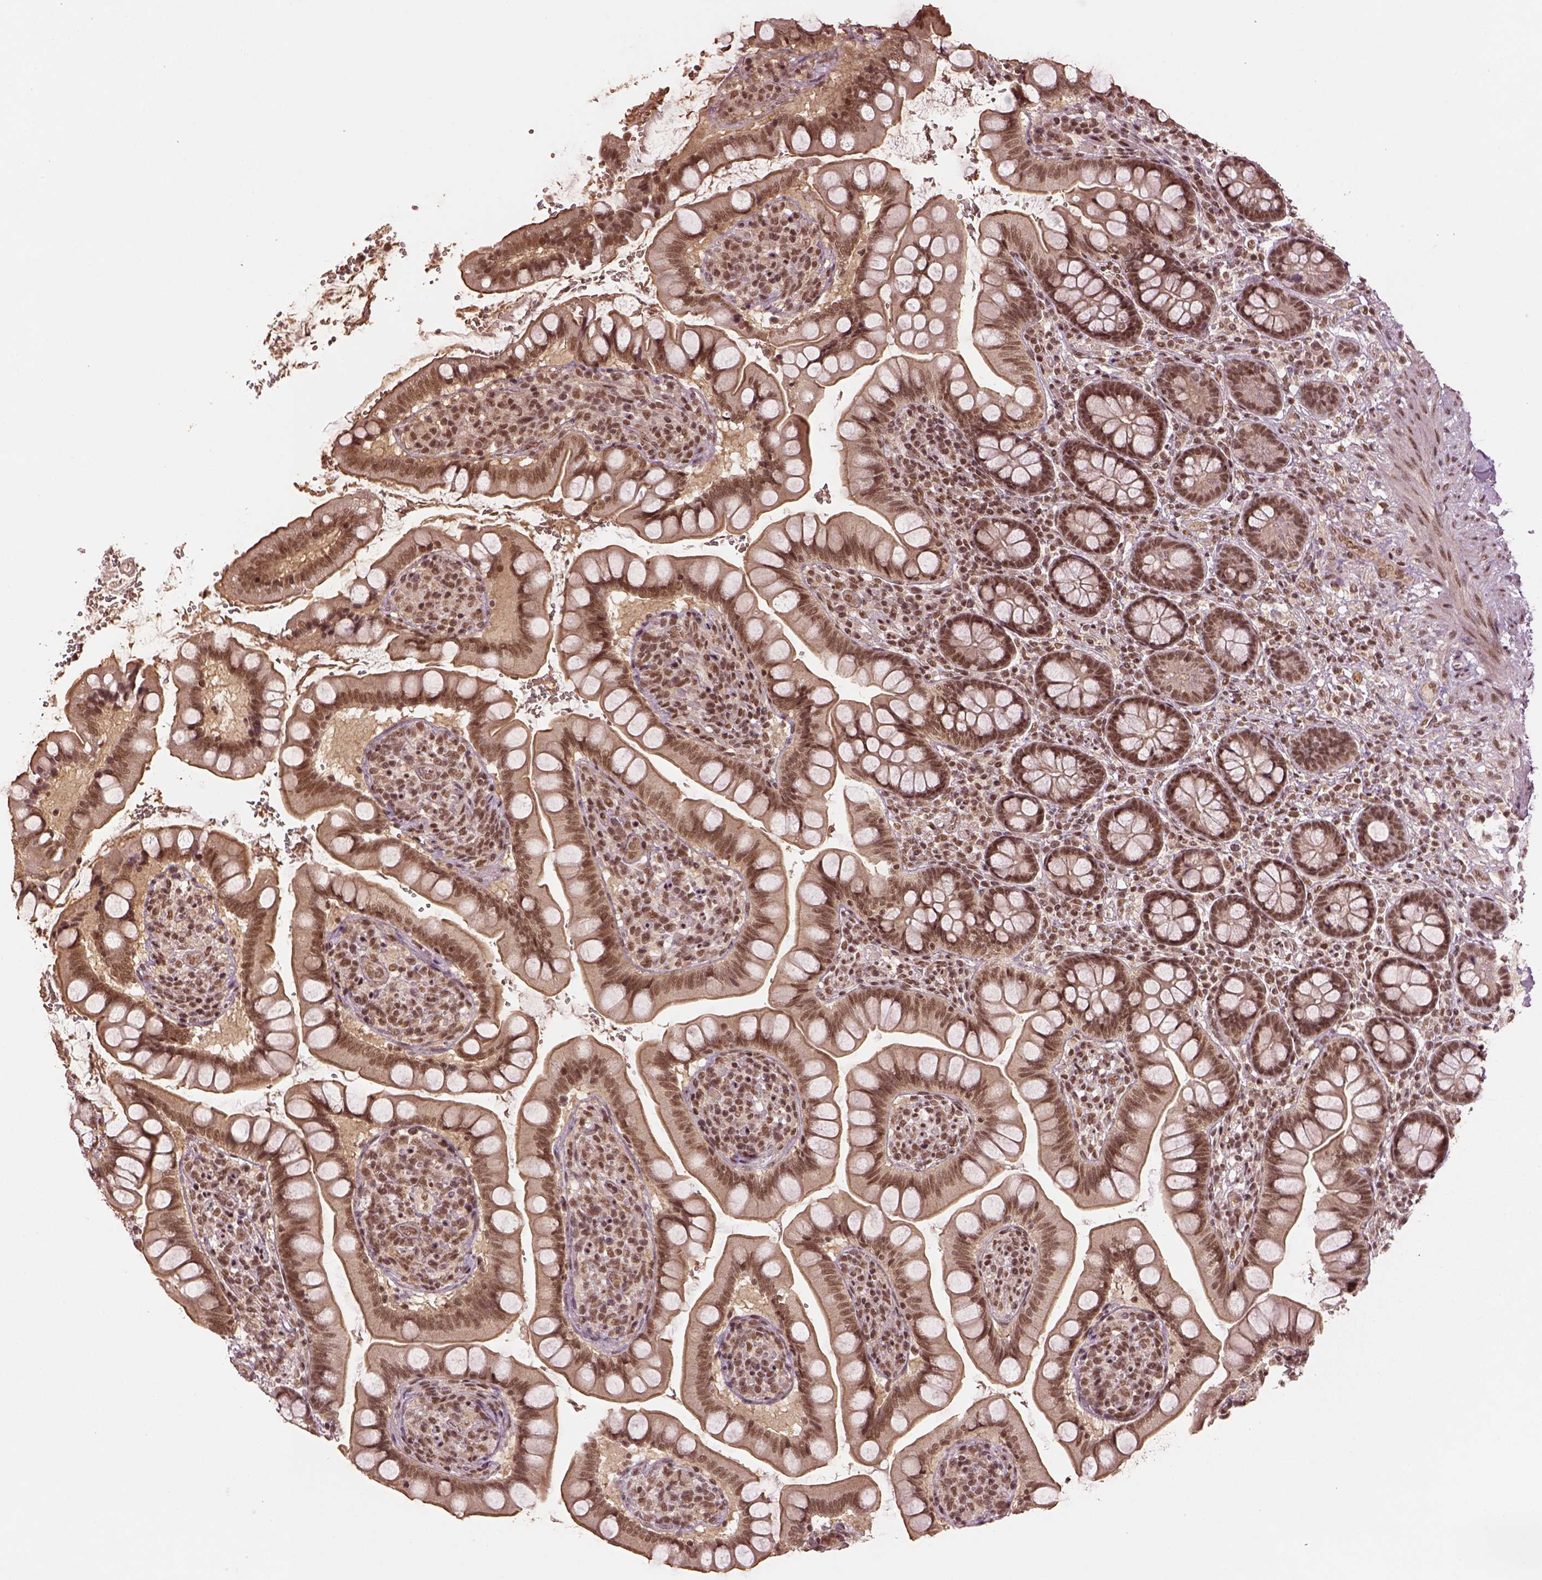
{"staining": {"intensity": "moderate", "quantity": ">75%", "location": "nuclear"}, "tissue": "small intestine", "cell_type": "Glandular cells", "image_type": "normal", "snomed": [{"axis": "morphology", "description": "Normal tissue, NOS"}, {"axis": "topography", "description": "Small intestine"}], "caption": "High-power microscopy captured an IHC micrograph of benign small intestine, revealing moderate nuclear staining in approximately >75% of glandular cells.", "gene": "BRD9", "patient": {"sex": "female", "age": 56}}